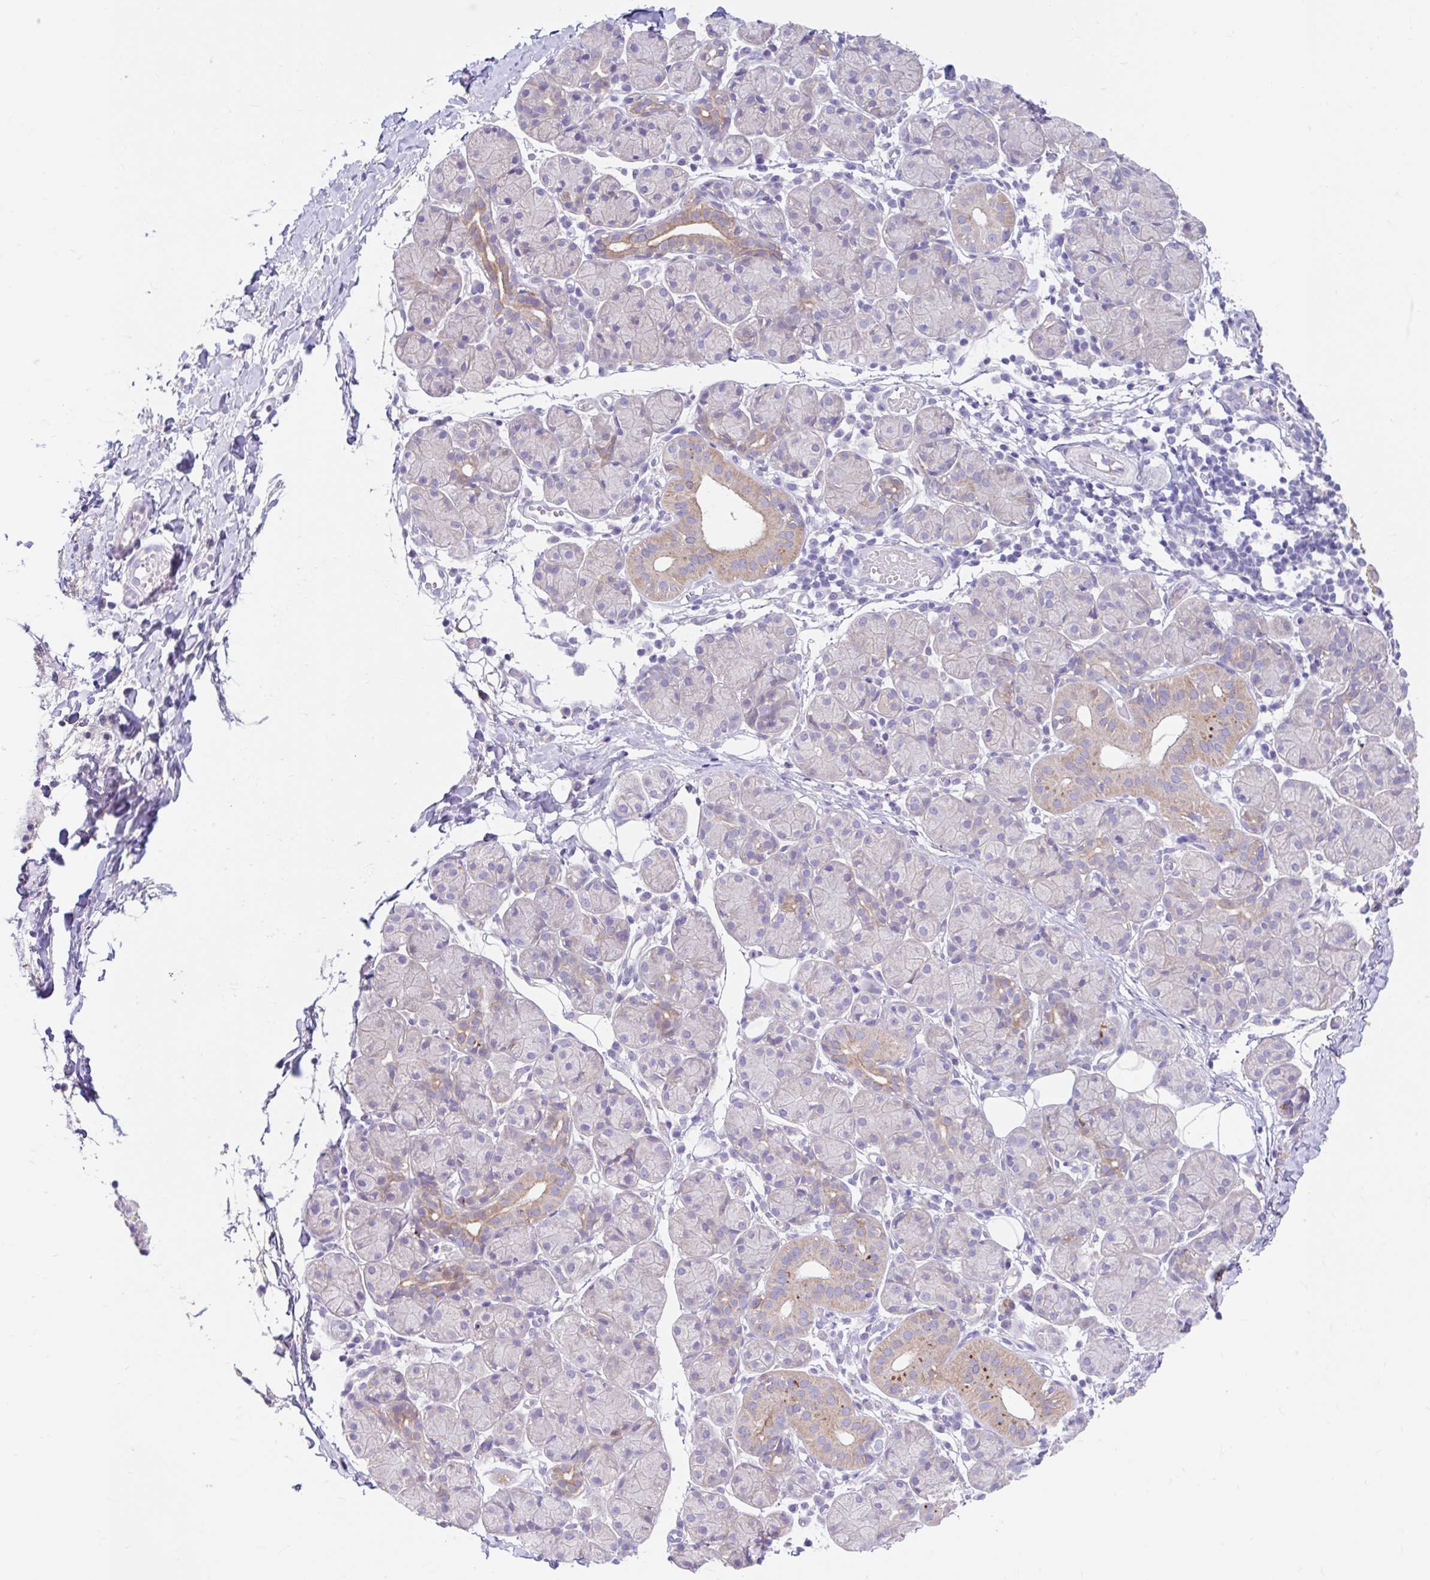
{"staining": {"intensity": "moderate", "quantity": "<25%", "location": "cytoplasmic/membranous"}, "tissue": "salivary gland", "cell_type": "Glandular cells", "image_type": "normal", "snomed": [{"axis": "morphology", "description": "Normal tissue, NOS"}, {"axis": "morphology", "description": "Inflammation, NOS"}, {"axis": "topography", "description": "Lymph node"}, {"axis": "topography", "description": "Salivary gland"}], "caption": "IHC of benign salivary gland exhibits low levels of moderate cytoplasmic/membranous staining in approximately <25% of glandular cells.", "gene": "ZNF33A", "patient": {"sex": "male", "age": 3}}